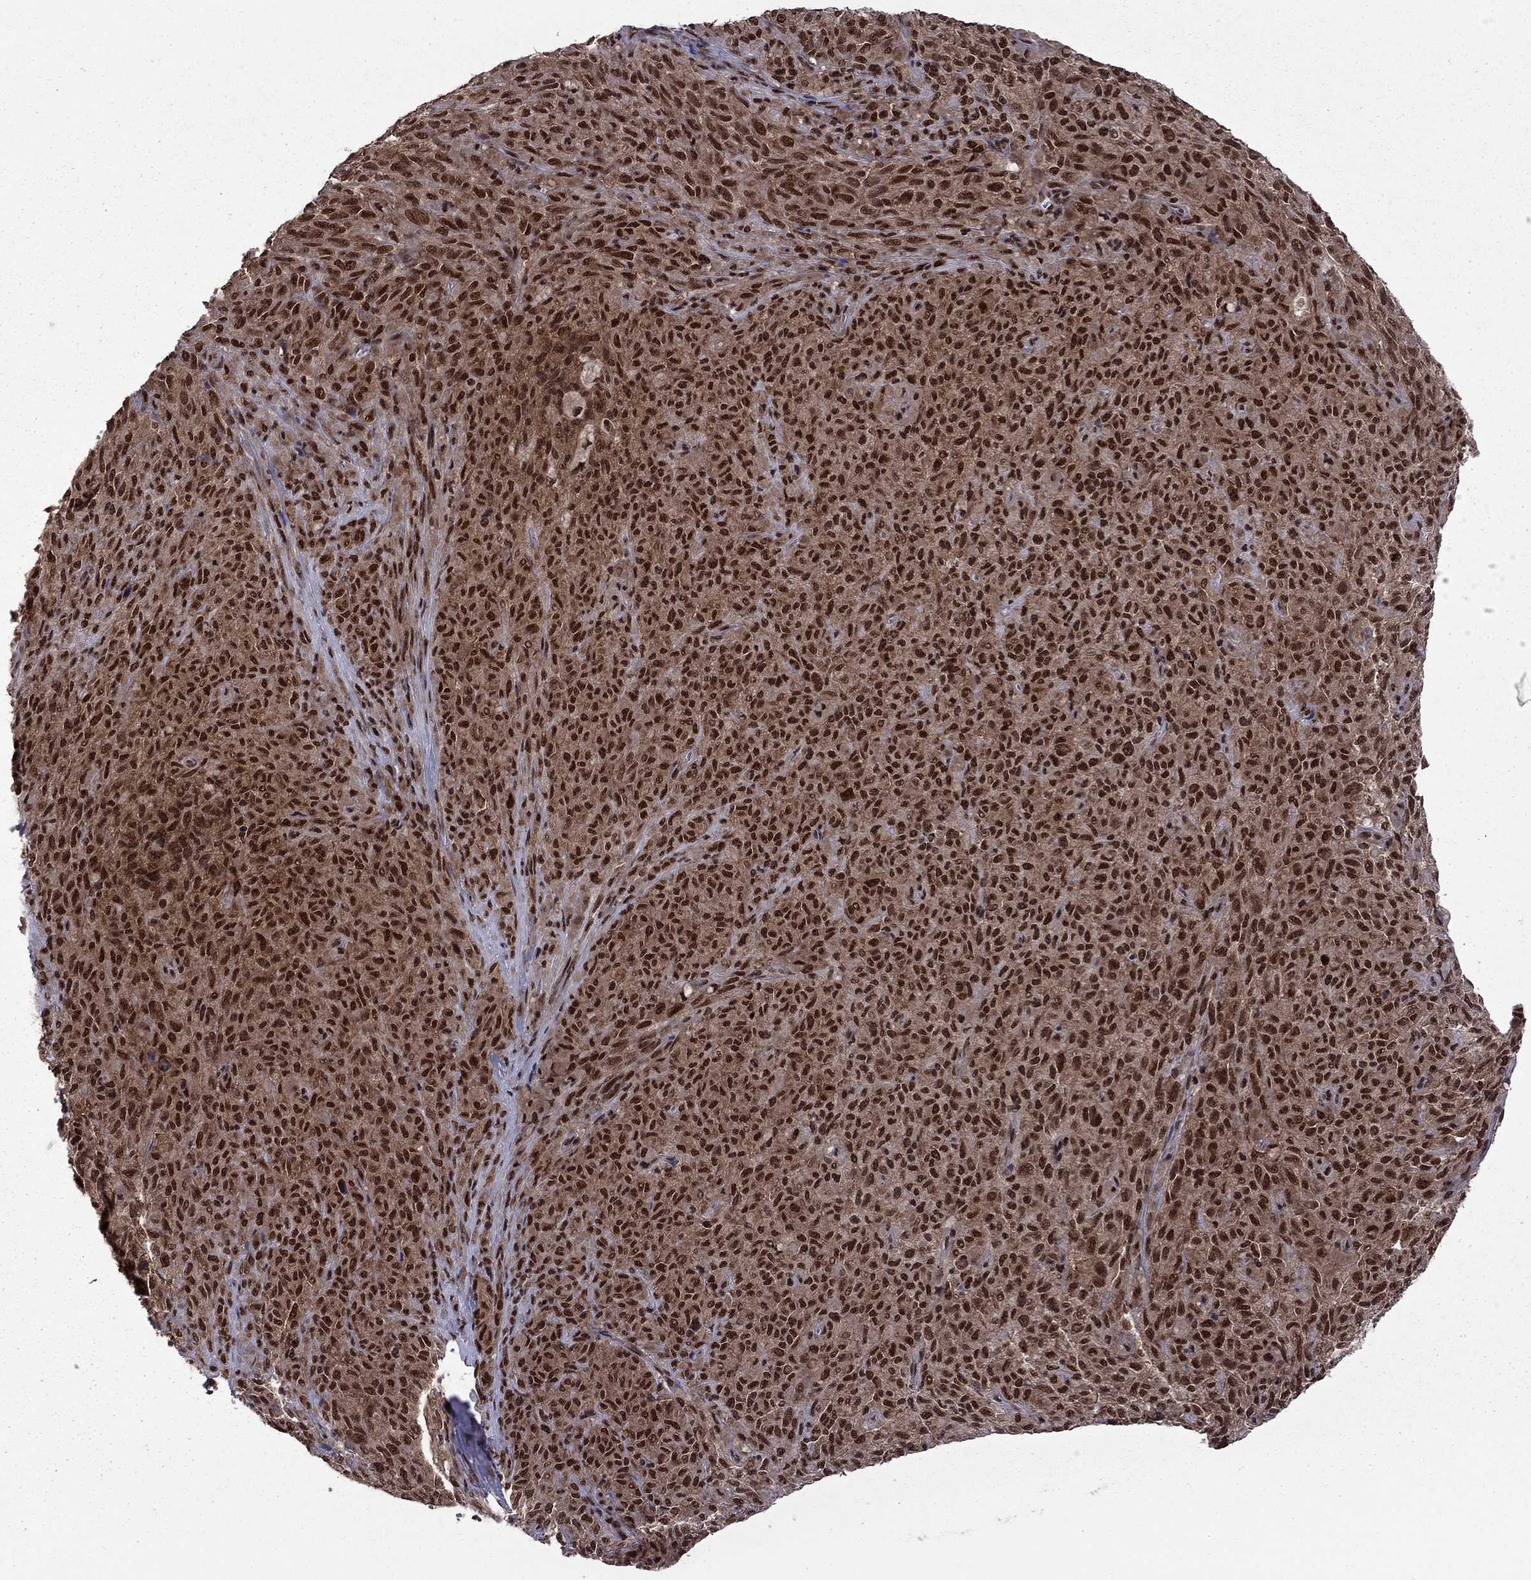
{"staining": {"intensity": "strong", "quantity": ">75%", "location": "nuclear"}, "tissue": "melanoma", "cell_type": "Tumor cells", "image_type": "cancer", "snomed": [{"axis": "morphology", "description": "Malignant melanoma, NOS"}, {"axis": "topography", "description": "Skin"}], "caption": "Immunohistochemical staining of human malignant melanoma exhibits high levels of strong nuclear positivity in approximately >75% of tumor cells.", "gene": "MED25", "patient": {"sex": "female", "age": 82}}